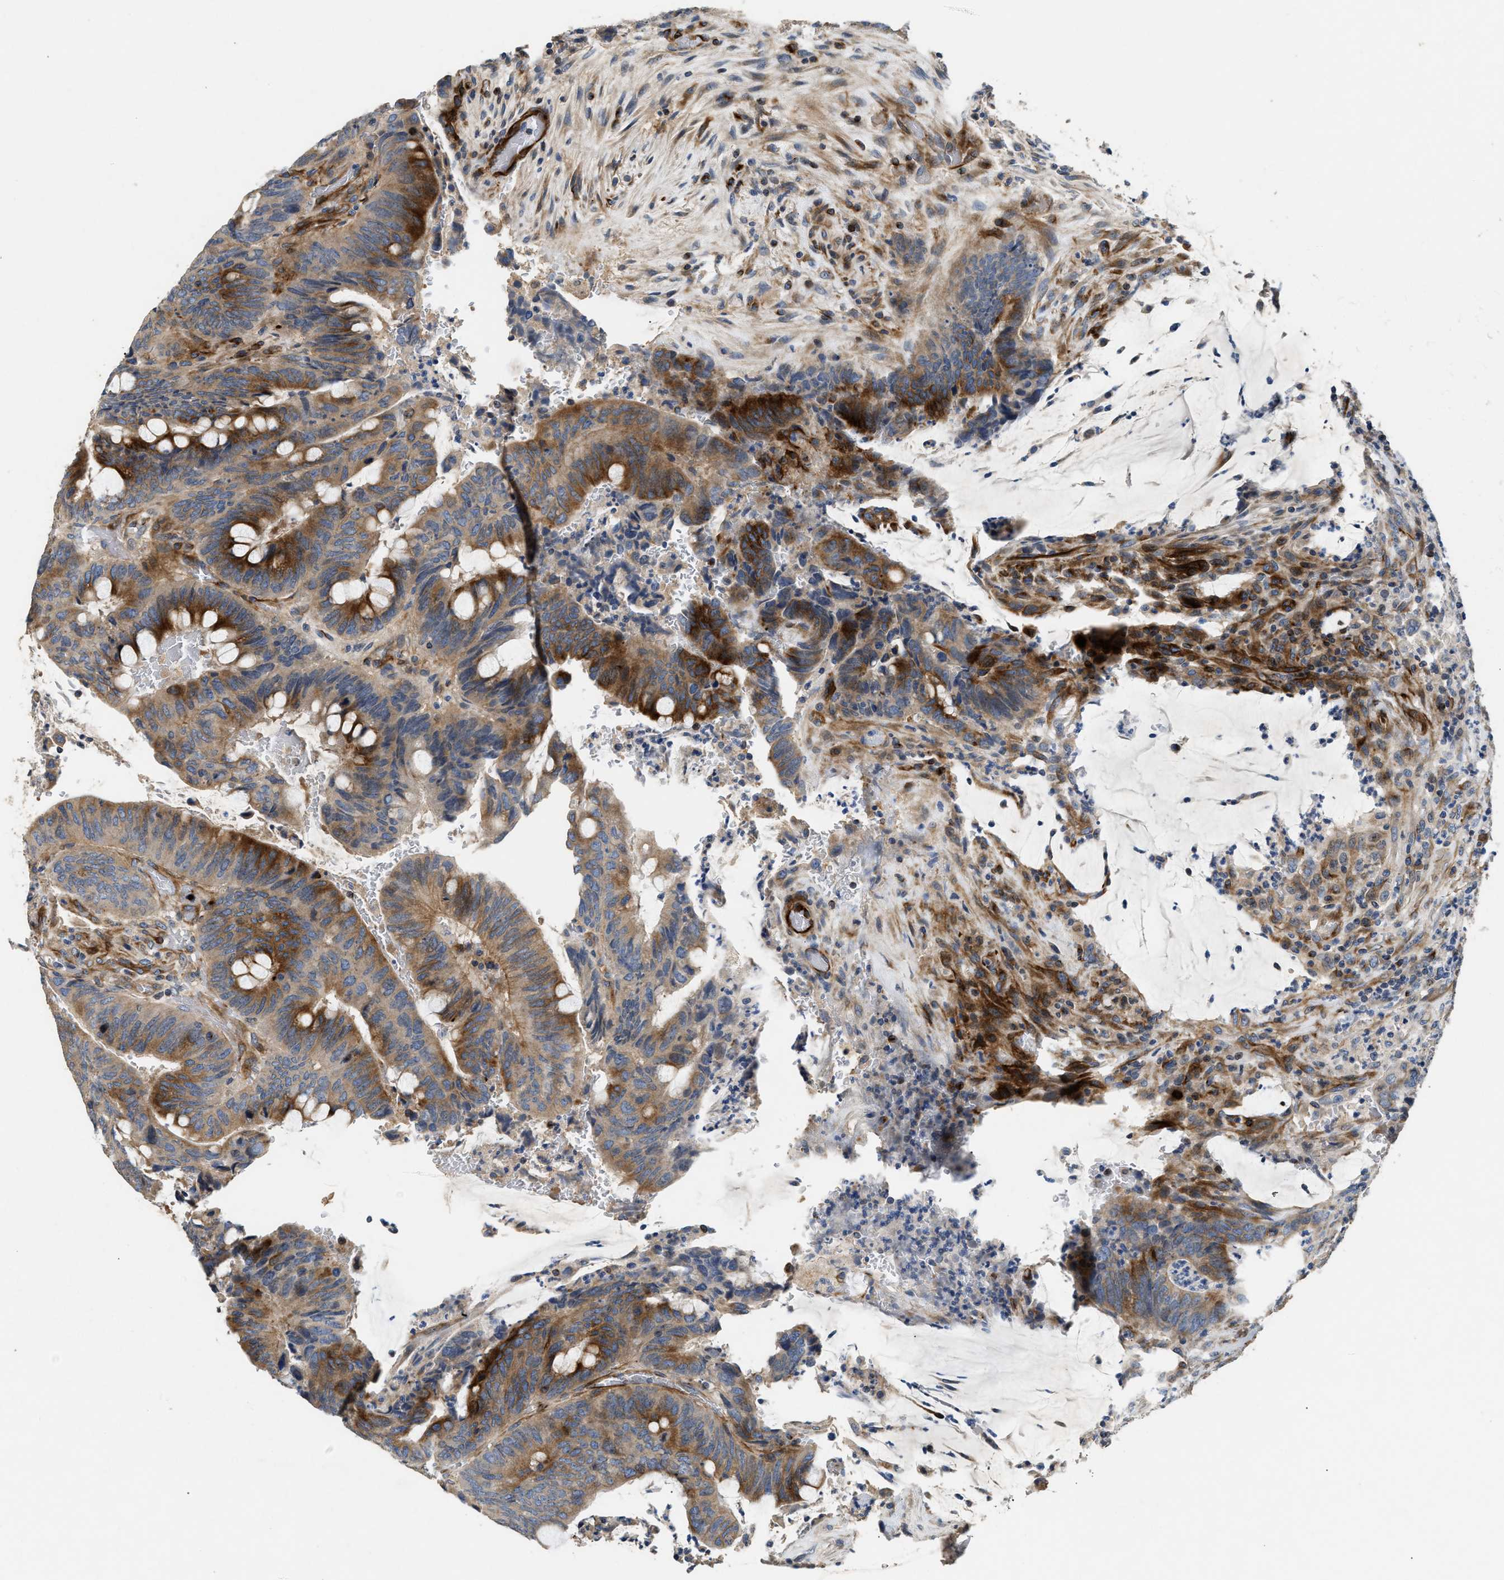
{"staining": {"intensity": "strong", "quantity": ">75%", "location": "cytoplasmic/membranous"}, "tissue": "colorectal cancer", "cell_type": "Tumor cells", "image_type": "cancer", "snomed": [{"axis": "morphology", "description": "Normal tissue, NOS"}, {"axis": "morphology", "description": "Adenocarcinoma, NOS"}, {"axis": "topography", "description": "Rectum"}, {"axis": "topography", "description": "Peripheral nerve tissue"}], "caption": "High-power microscopy captured an immunohistochemistry (IHC) image of colorectal adenocarcinoma, revealing strong cytoplasmic/membranous expression in approximately >75% of tumor cells.", "gene": "IL17RC", "patient": {"sex": "male", "age": 92}}